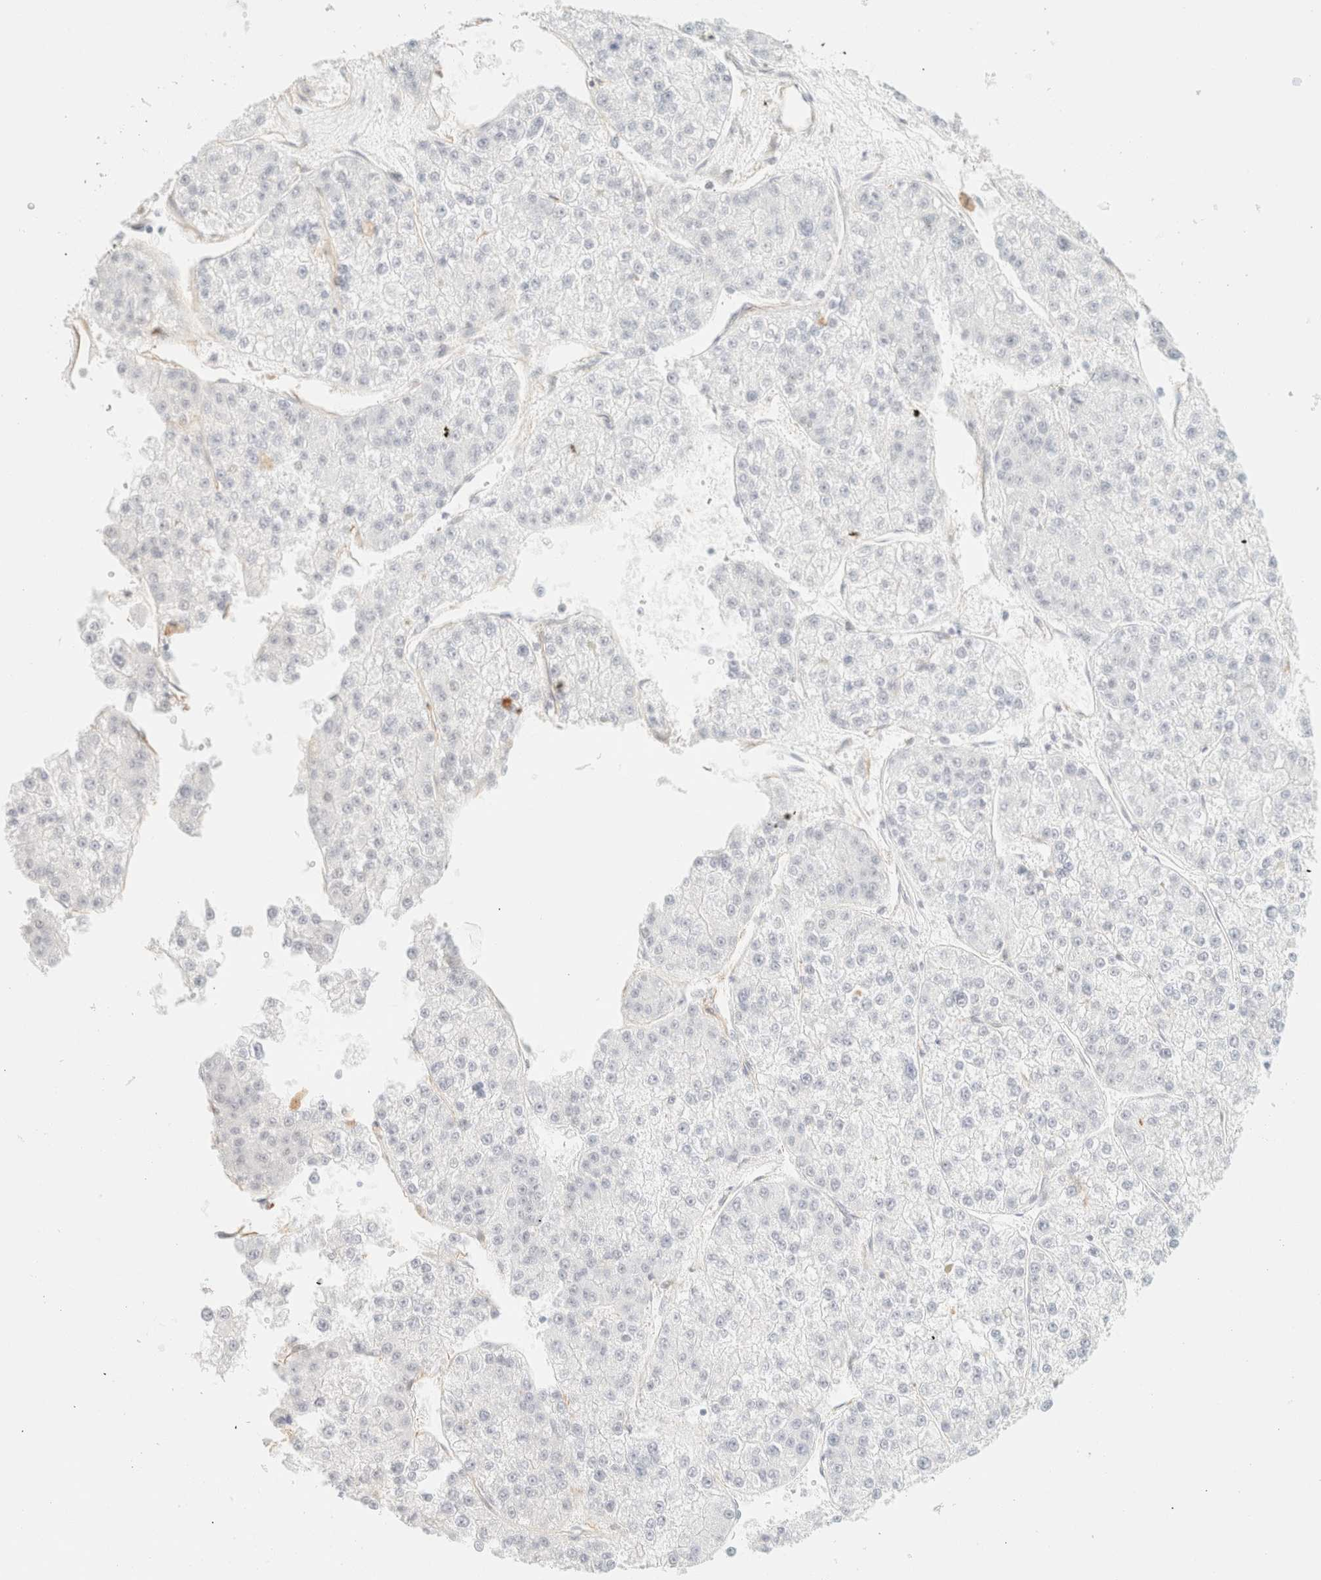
{"staining": {"intensity": "negative", "quantity": "none", "location": "none"}, "tissue": "liver cancer", "cell_type": "Tumor cells", "image_type": "cancer", "snomed": [{"axis": "morphology", "description": "Carcinoma, Hepatocellular, NOS"}, {"axis": "topography", "description": "Liver"}], "caption": "This is an immunohistochemistry photomicrograph of hepatocellular carcinoma (liver). There is no staining in tumor cells.", "gene": "ZSCAN18", "patient": {"sex": "female", "age": 73}}